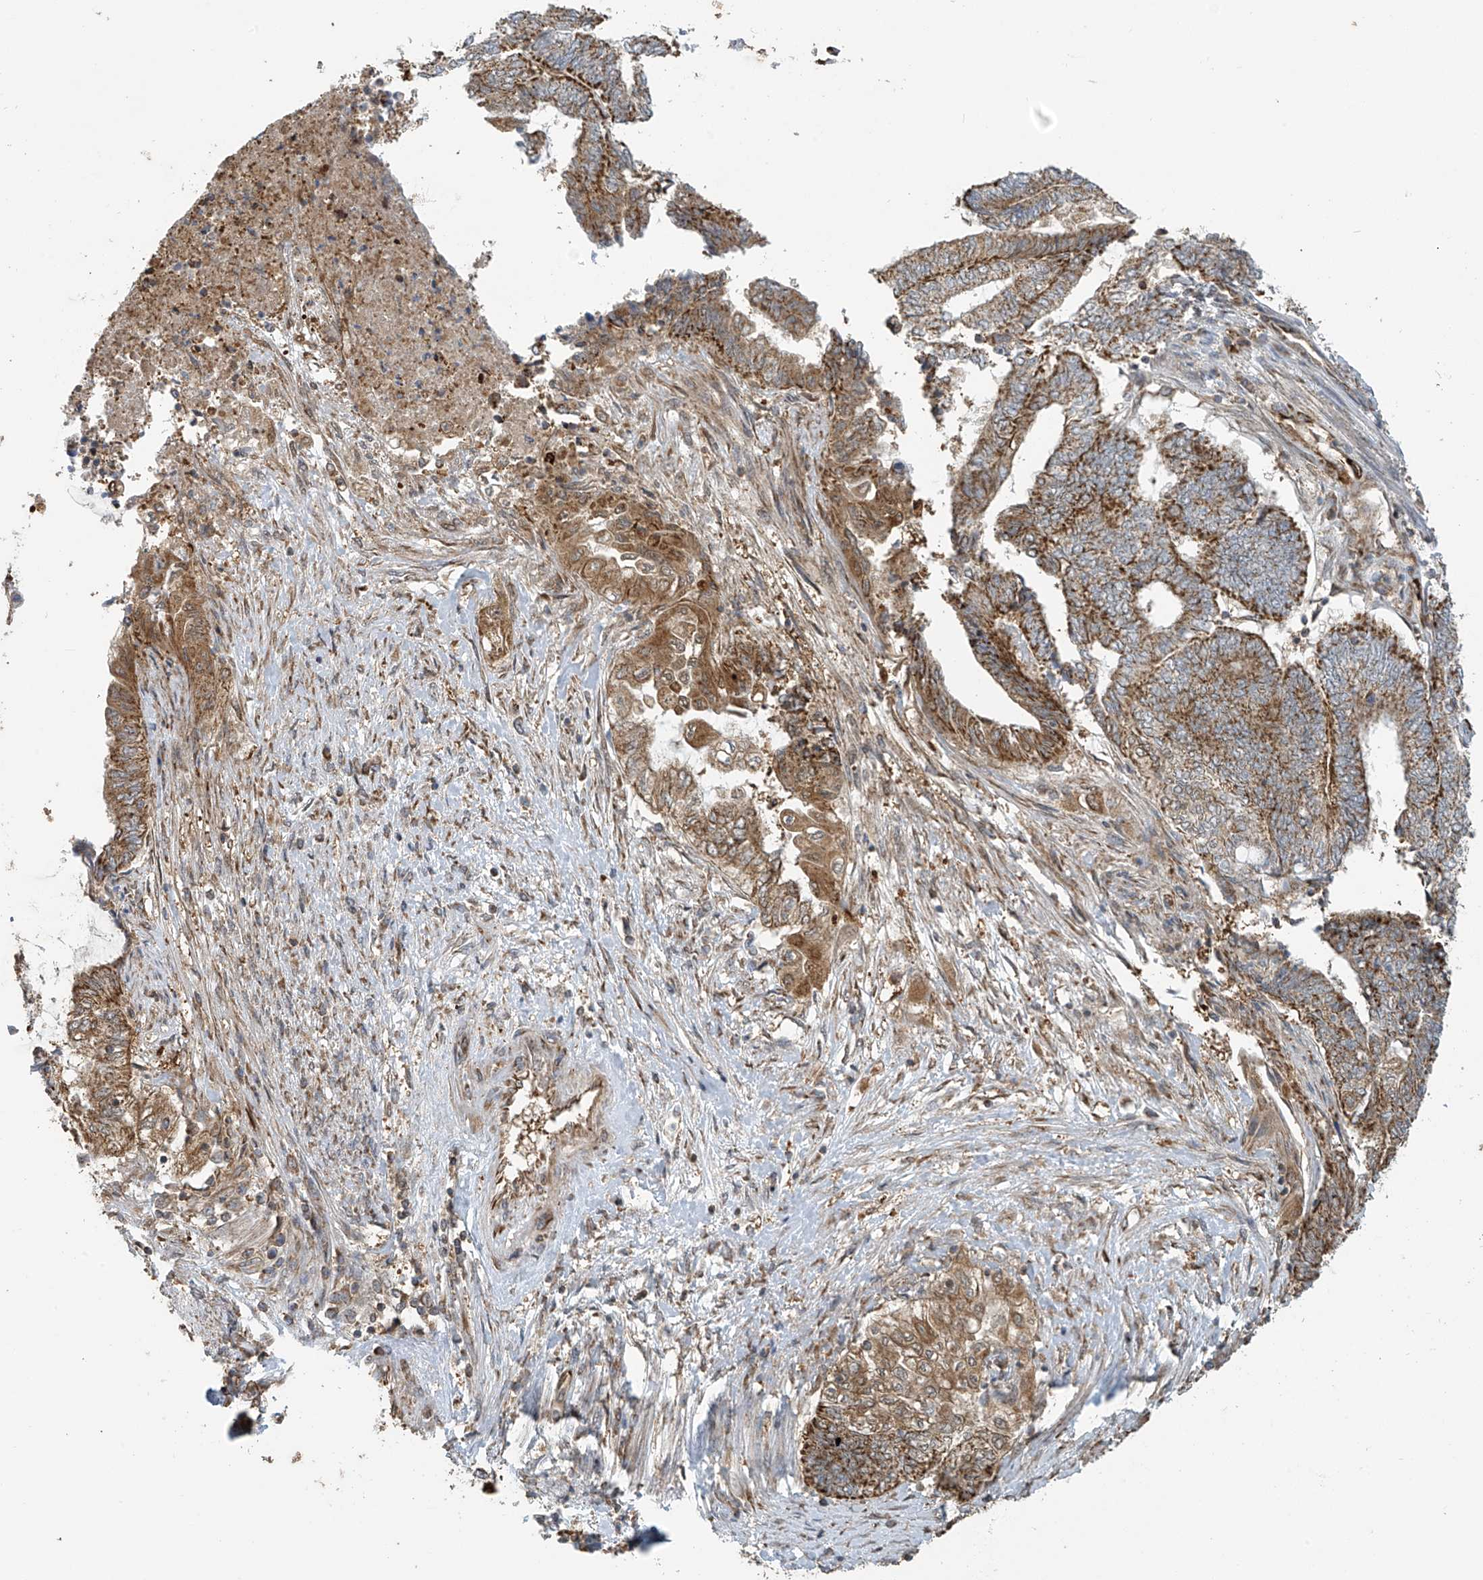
{"staining": {"intensity": "moderate", "quantity": ">75%", "location": "cytoplasmic/membranous"}, "tissue": "endometrial cancer", "cell_type": "Tumor cells", "image_type": "cancer", "snomed": [{"axis": "morphology", "description": "Adenocarcinoma, NOS"}, {"axis": "topography", "description": "Uterus"}, {"axis": "topography", "description": "Endometrium"}], "caption": "Protein staining of endometrial cancer tissue shows moderate cytoplasmic/membranous staining in approximately >75% of tumor cells. The protein of interest is shown in brown color, while the nuclei are stained blue.", "gene": "METTL6", "patient": {"sex": "female", "age": 70}}